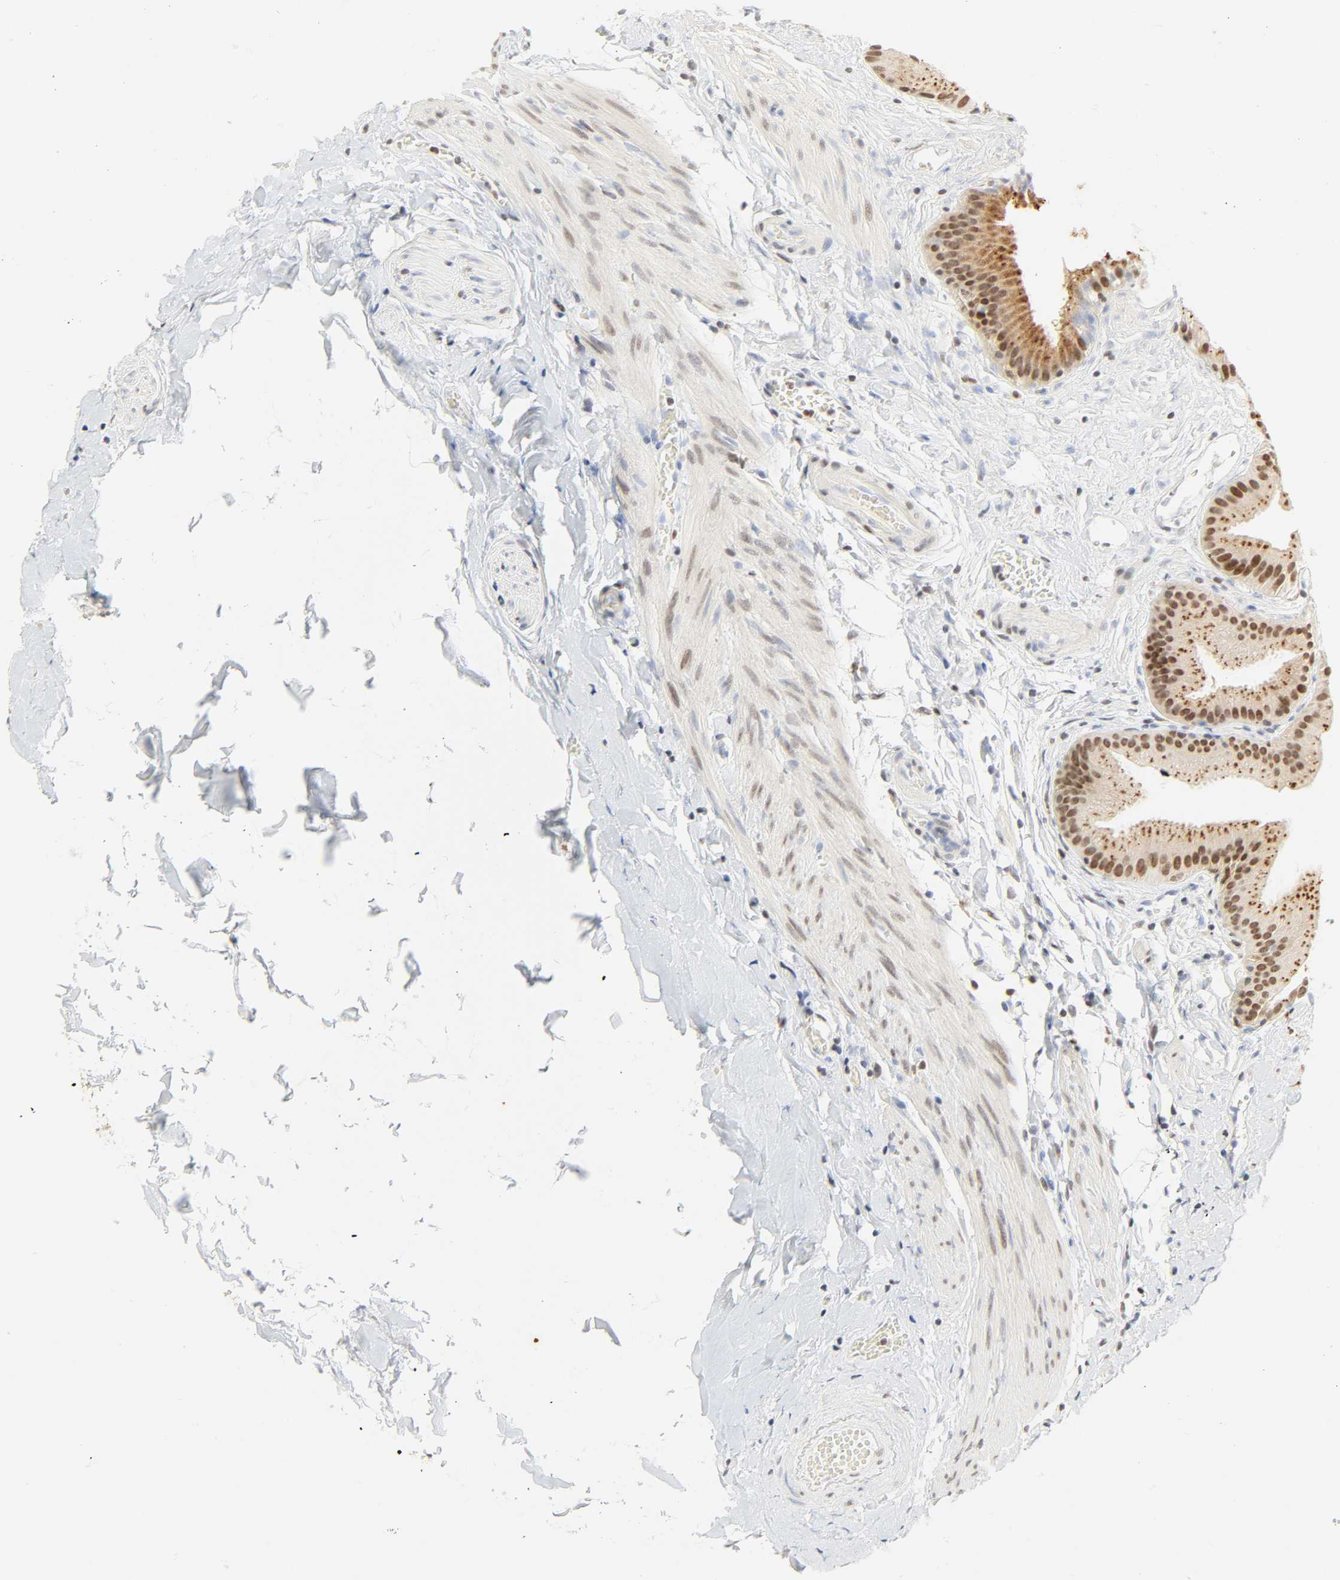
{"staining": {"intensity": "moderate", "quantity": ">75%", "location": "cytoplasmic/membranous,nuclear"}, "tissue": "gallbladder", "cell_type": "Glandular cells", "image_type": "normal", "snomed": [{"axis": "morphology", "description": "Normal tissue, NOS"}, {"axis": "topography", "description": "Gallbladder"}], "caption": "The image shows a brown stain indicating the presence of a protein in the cytoplasmic/membranous,nuclear of glandular cells in gallbladder.", "gene": "DAZAP1", "patient": {"sex": "female", "age": 63}}